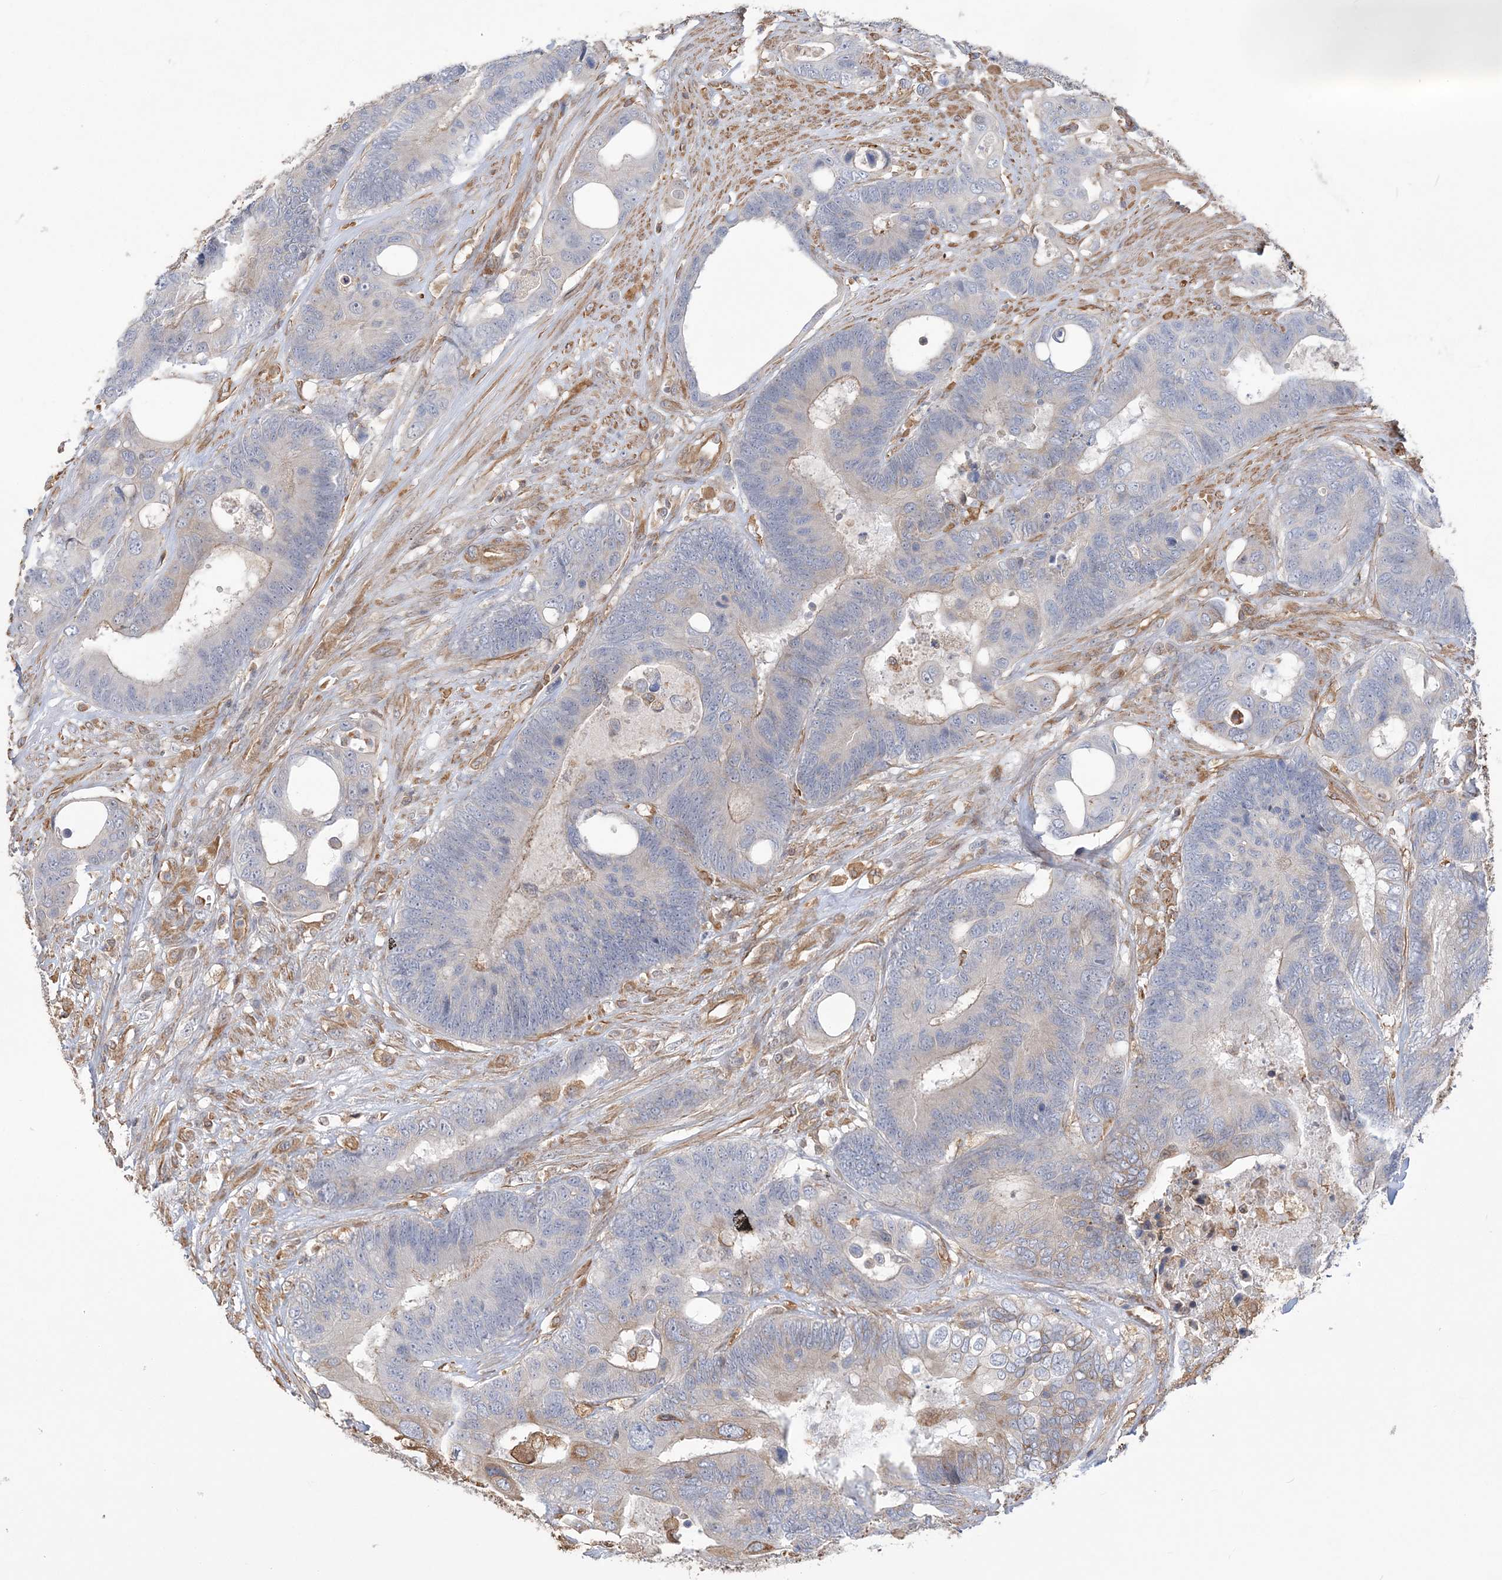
{"staining": {"intensity": "negative", "quantity": "none", "location": "none"}, "tissue": "colorectal cancer", "cell_type": "Tumor cells", "image_type": "cancer", "snomed": [{"axis": "morphology", "description": "Adenocarcinoma, NOS"}, {"axis": "topography", "description": "Rectum"}], "caption": "A high-resolution histopathology image shows immunohistochemistry (IHC) staining of adenocarcinoma (colorectal), which reveals no significant expression in tumor cells.", "gene": "ZNF821", "patient": {"sex": "male", "age": 55}}